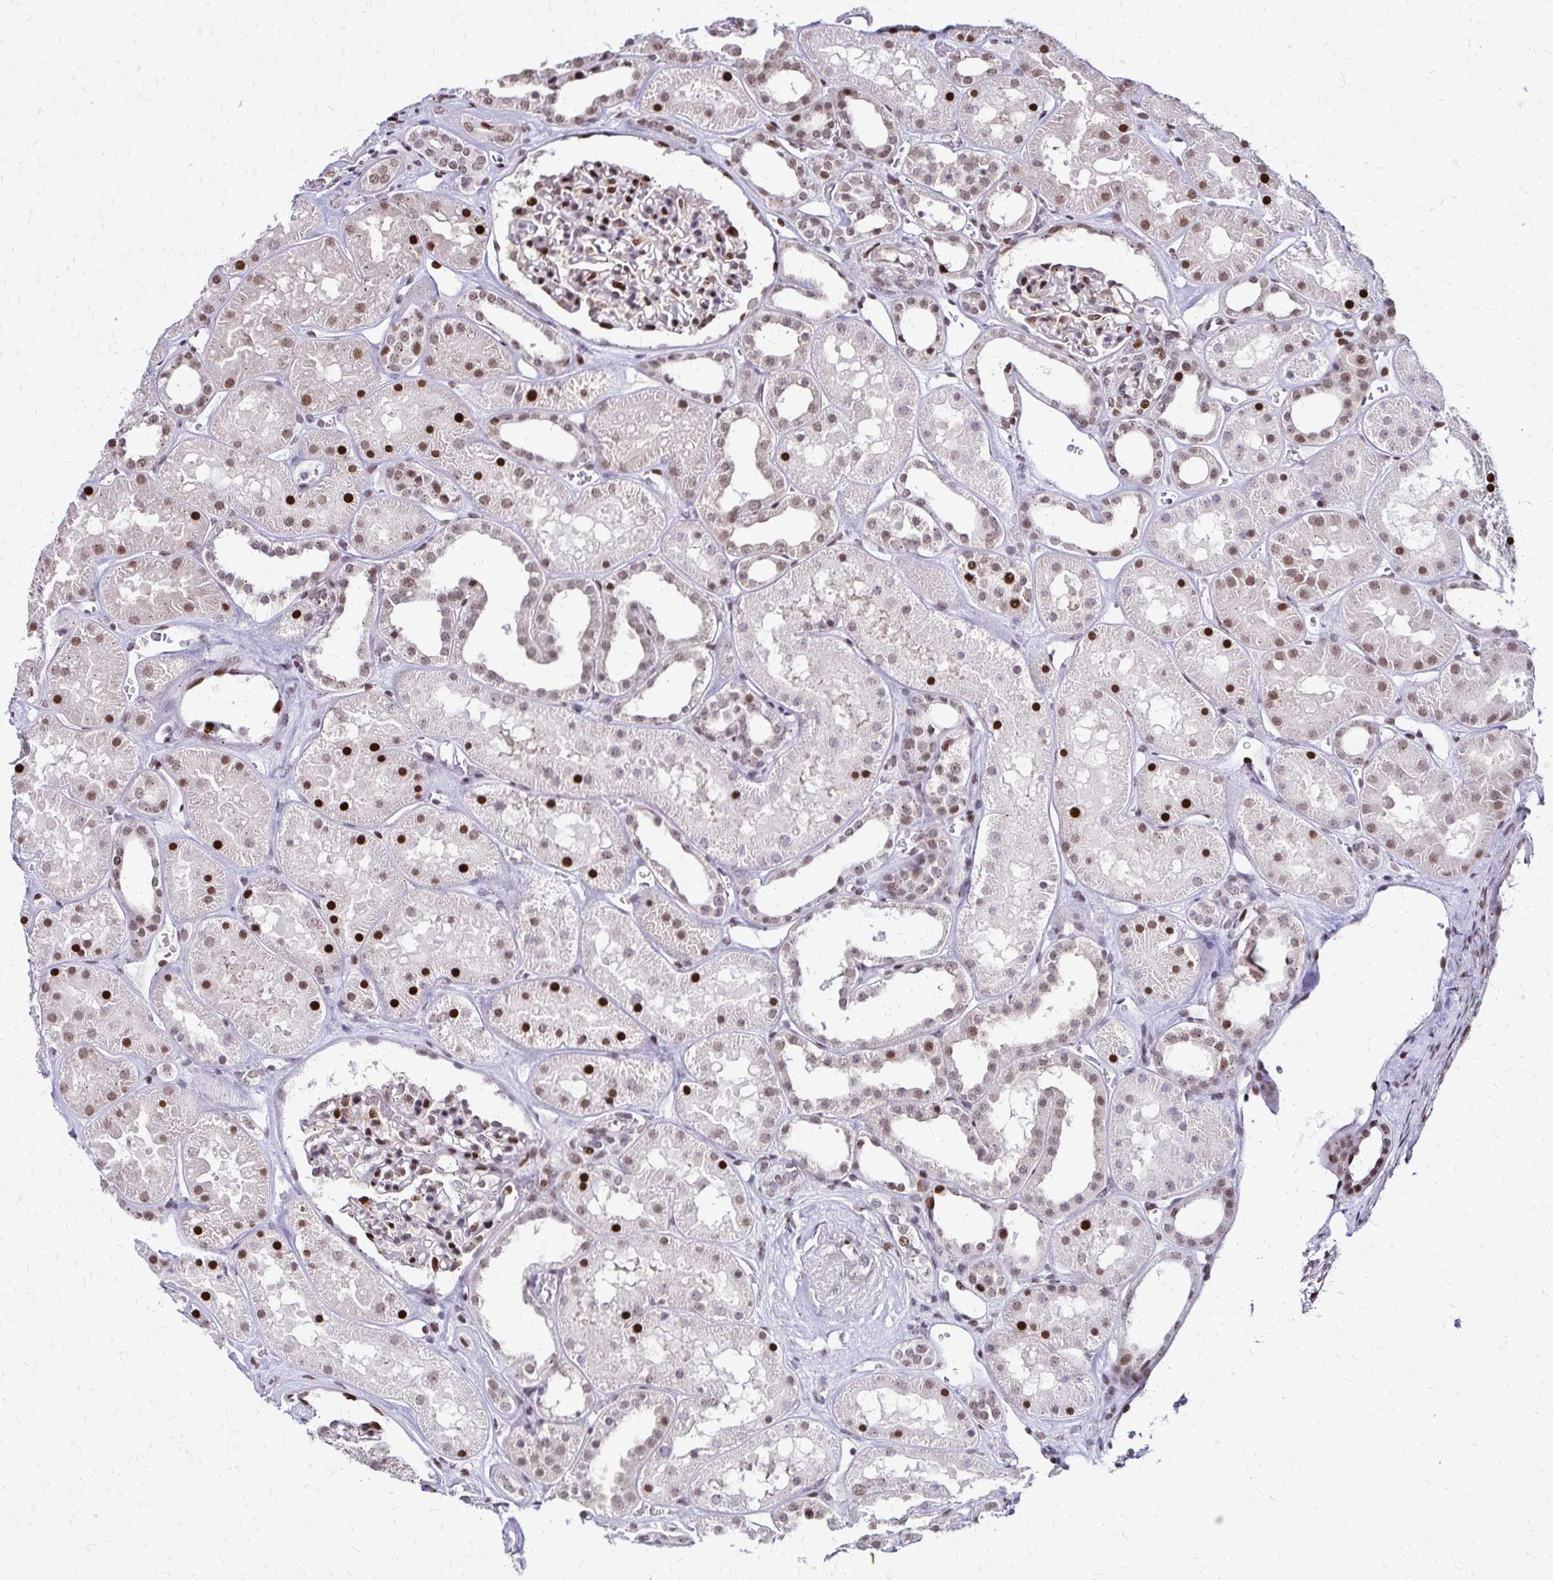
{"staining": {"intensity": "moderate", "quantity": "25%-75%", "location": "nuclear"}, "tissue": "kidney", "cell_type": "Cells in glomeruli", "image_type": "normal", "snomed": [{"axis": "morphology", "description": "Normal tissue, NOS"}, {"axis": "topography", "description": "Kidney"}], "caption": "This histopathology image shows IHC staining of normal kidney, with medium moderate nuclear positivity in approximately 25%-75% of cells in glomeruli.", "gene": "TOB1", "patient": {"sex": "female", "age": 41}}